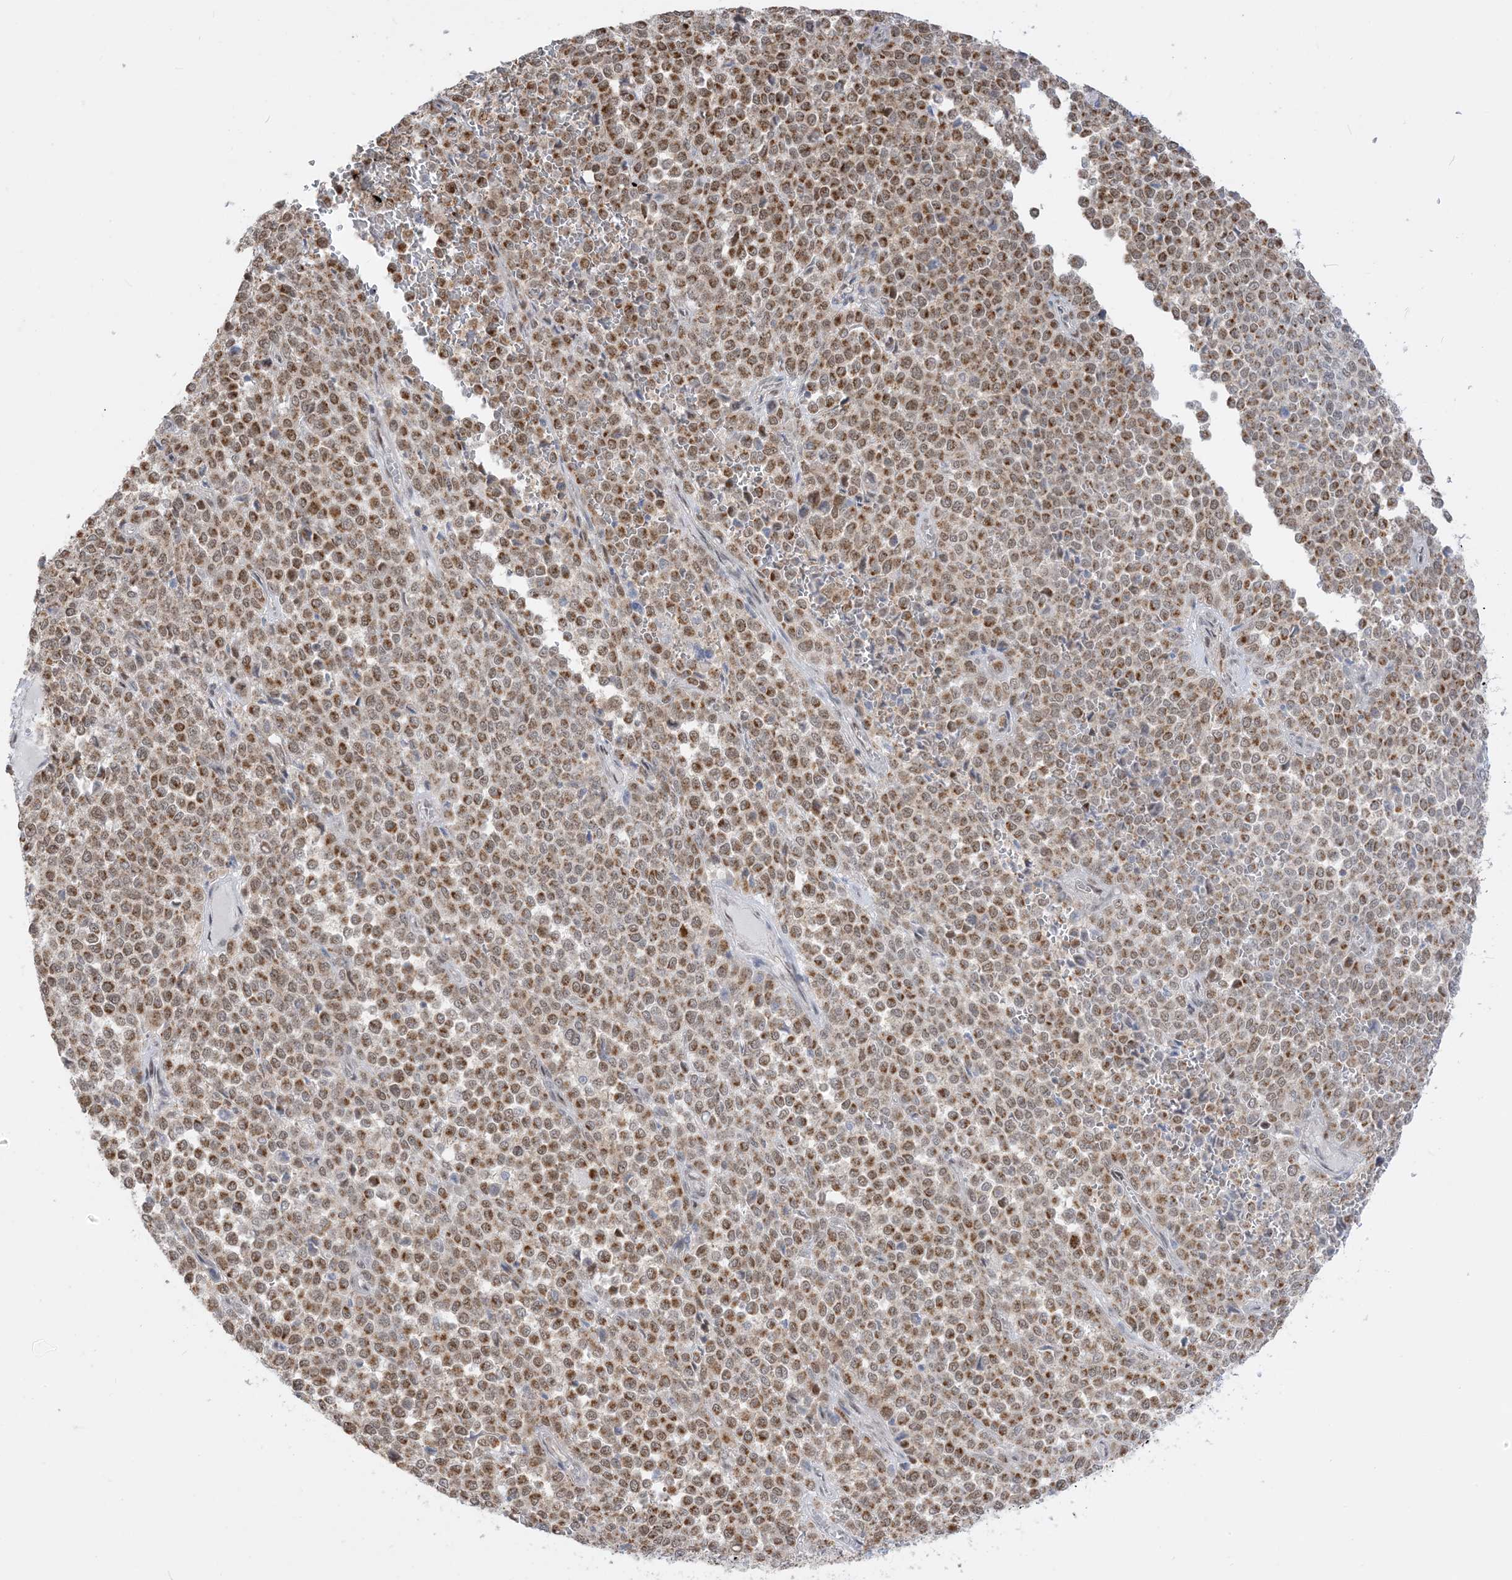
{"staining": {"intensity": "moderate", "quantity": ">75%", "location": "cytoplasmic/membranous"}, "tissue": "melanoma", "cell_type": "Tumor cells", "image_type": "cancer", "snomed": [{"axis": "morphology", "description": "Malignant melanoma, Metastatic site"}, {"axis": "topography", "description": "Pancreas"}], "caption": "About >75% of tumor cells in human malignant melanoma (metastatic site) reveal moderate cytoplasmic/membranous protein positivity as visualized by brown immunohistochemical staining.", "gene": "KANSL3", "patient": {"sex": "female", "age": 30}}